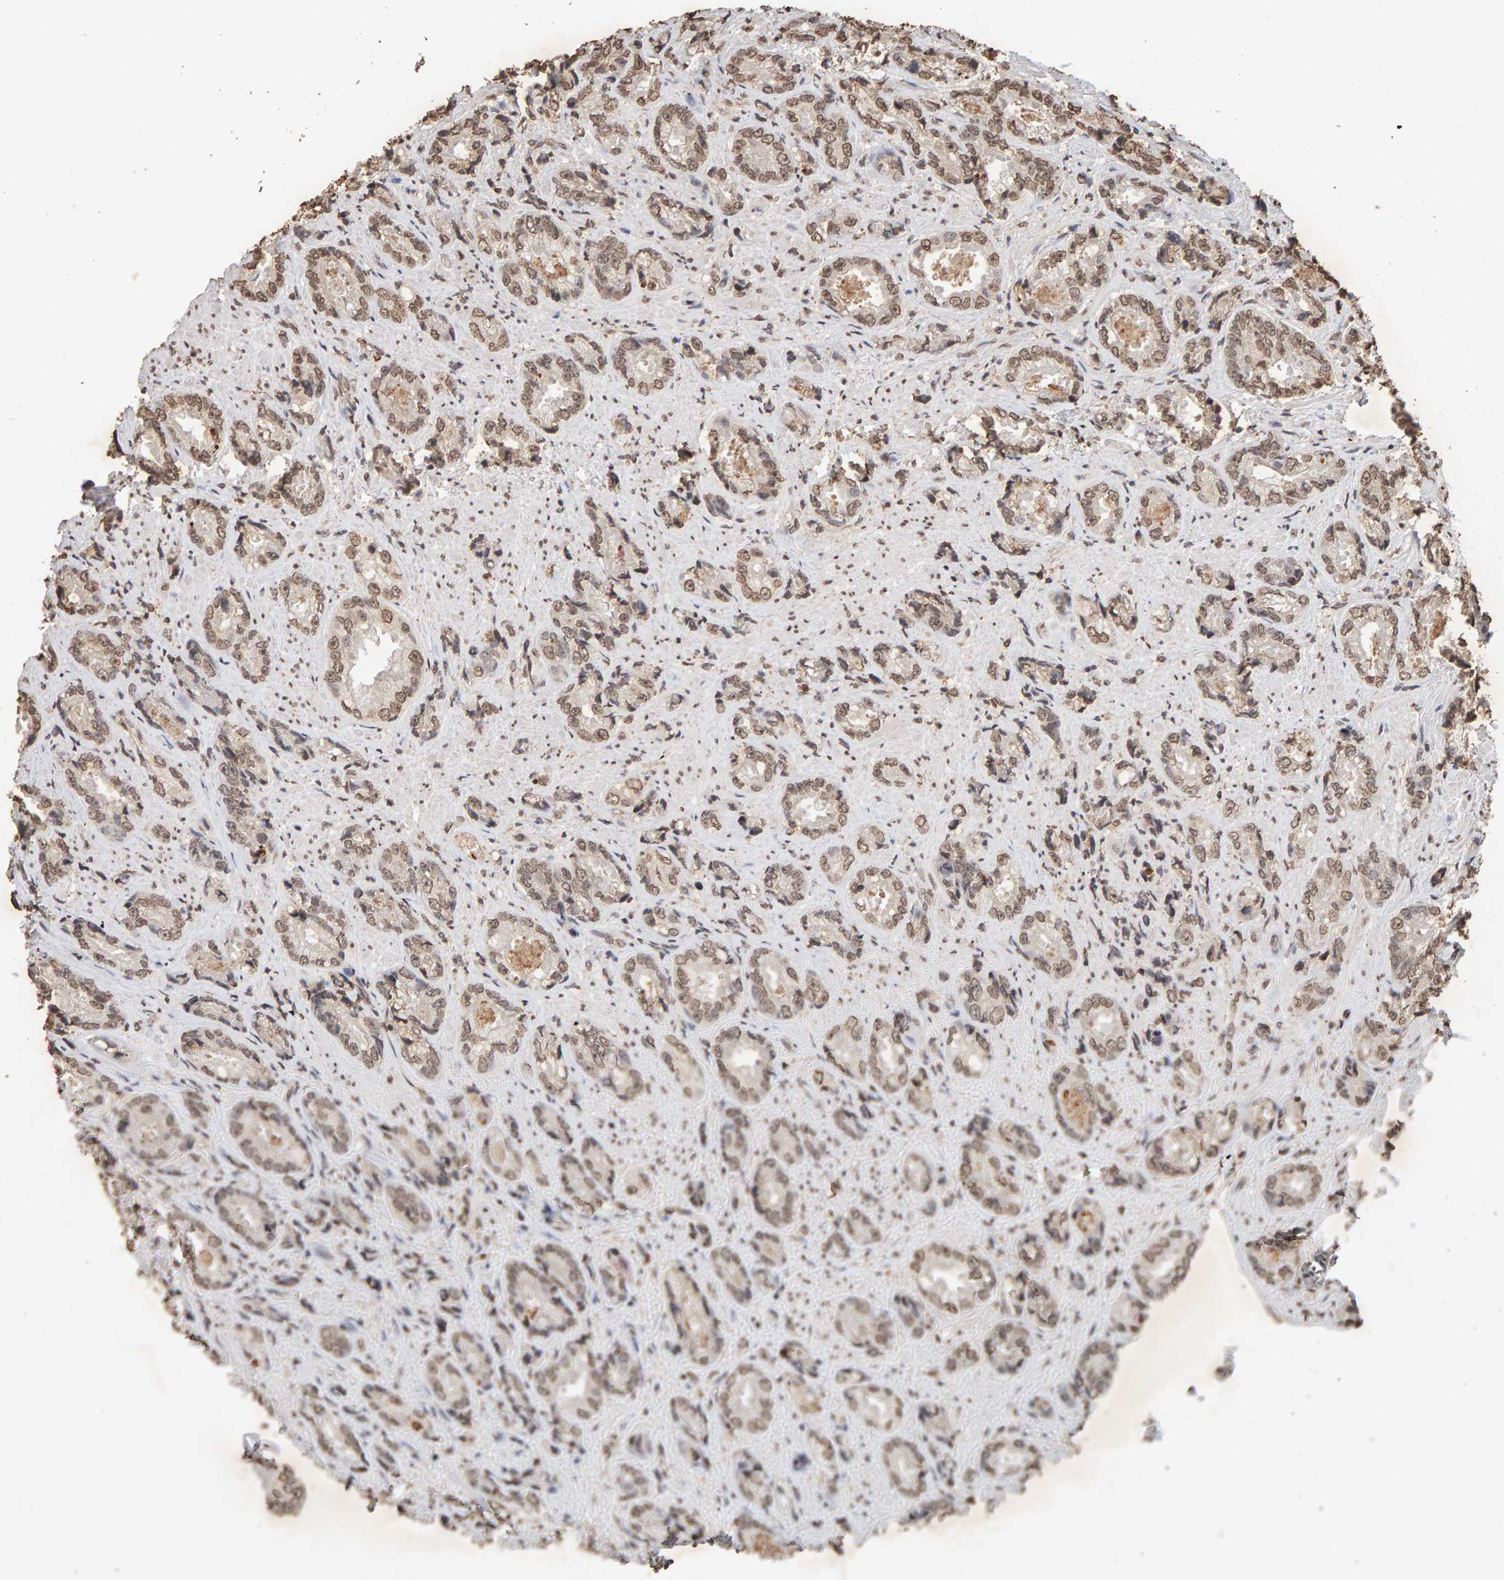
{"staining": {"intensity": "weak", "quantity": ">75%", "location": "nuclear"}, "tissue": "prostate cancer", "cell_type": "Tumor cells", "image_type": "cancer", "snomed": [{"axis": "morphology", "description": "Adenocarcinoma, High grade"}, {"axis": "topography", "description": "Prostate"}], "caption": "Human prostate cancer (high-grade adenocarcinoma) stained for a protein (brown) demonstrates weak nuclear positive staining in approximately >75% of tumor cells.", "gene": "DNAJB5", "patient": {"sex": "male", "age": 61}}